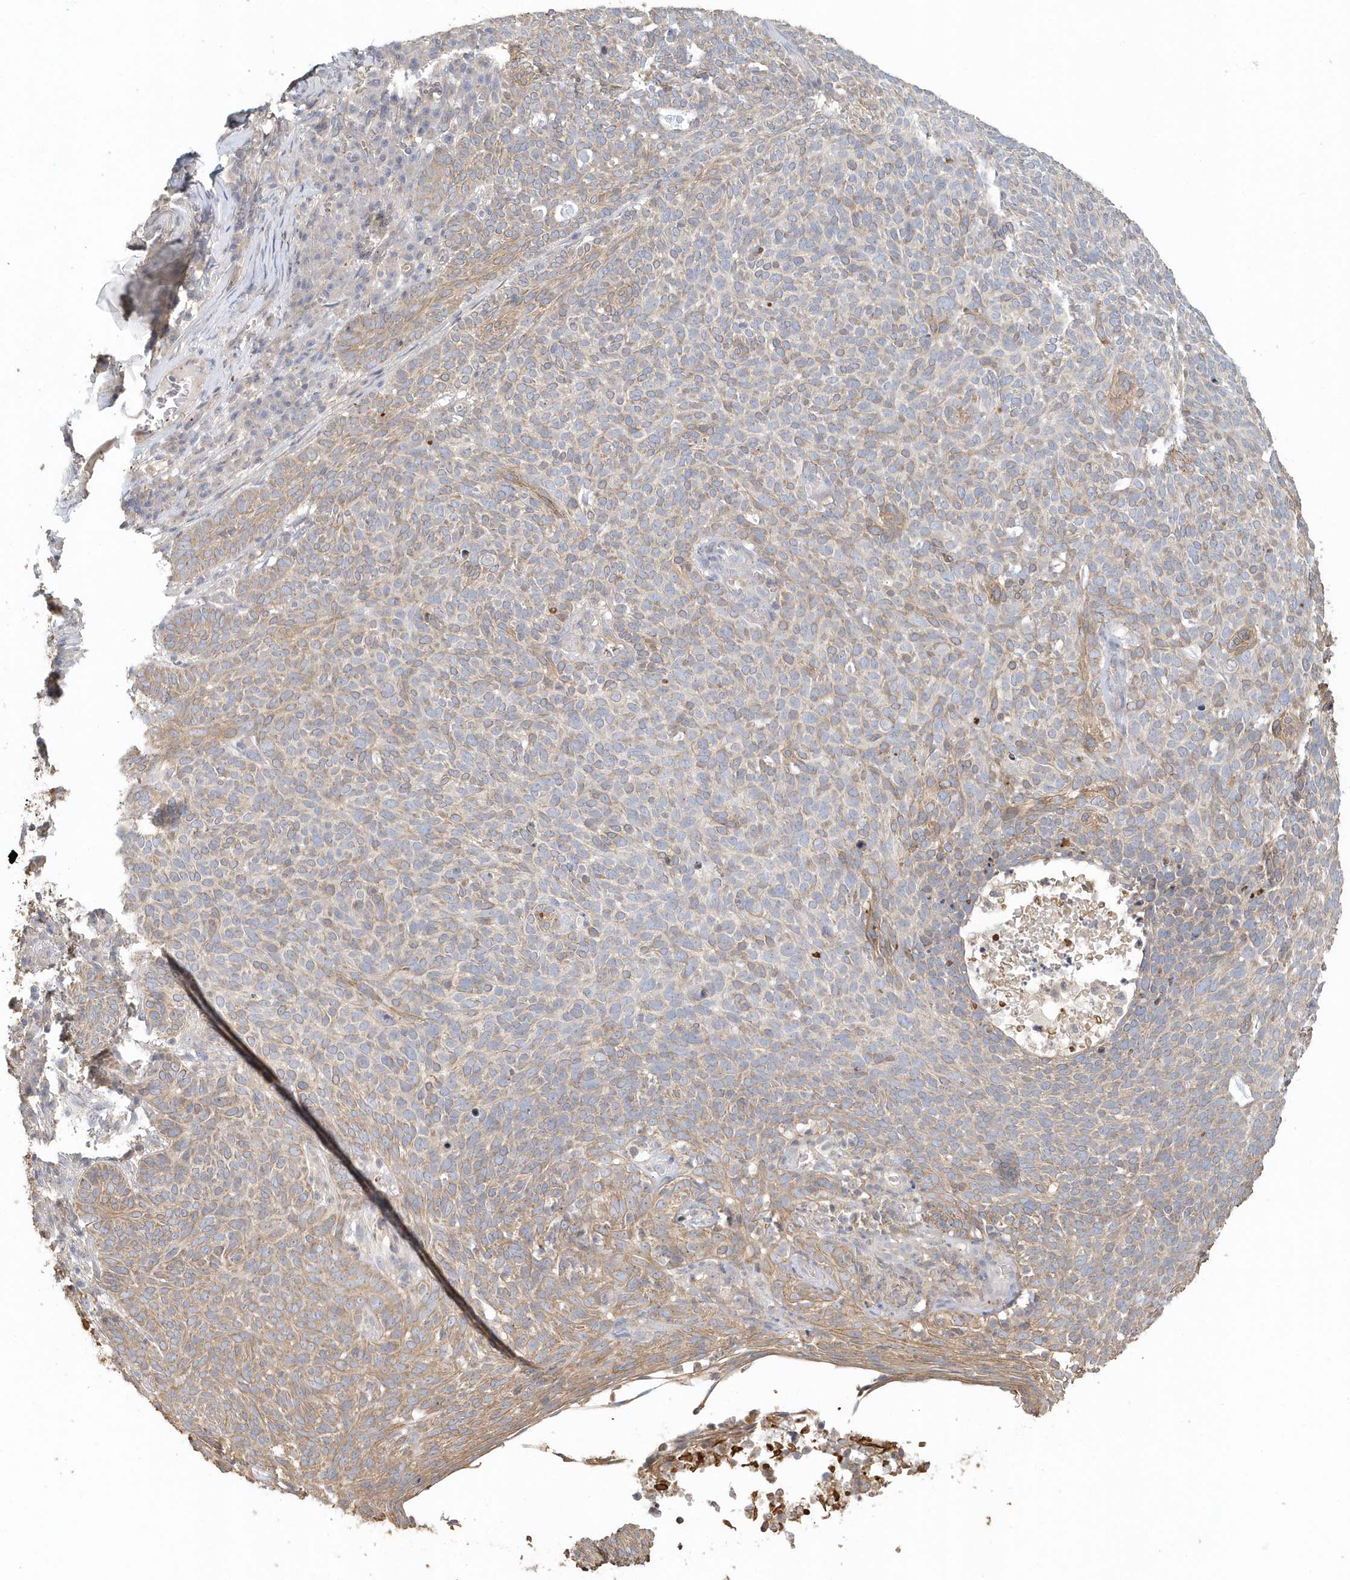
{"staining": {"intensity": "weak", "quantity": "<25%", "location": "cytoplasmic/membranous"}, "tissue": "skin cancer", "cell_type": "Tumor cells", "image_type": "cancer", "snomed": [{"axis": "morphology", "description": "Squamous cell carcinoma, NOS"}, {"axis": "topography", "description": "Skin"}], "caption": "This is an immunohistochemistry (IHC) histopathology image of human skin squamous cell carcinoma. There is no positivity in tumor cells.", "gene": "MMRN1", "patient": {"sex": "female", "age": 90}}